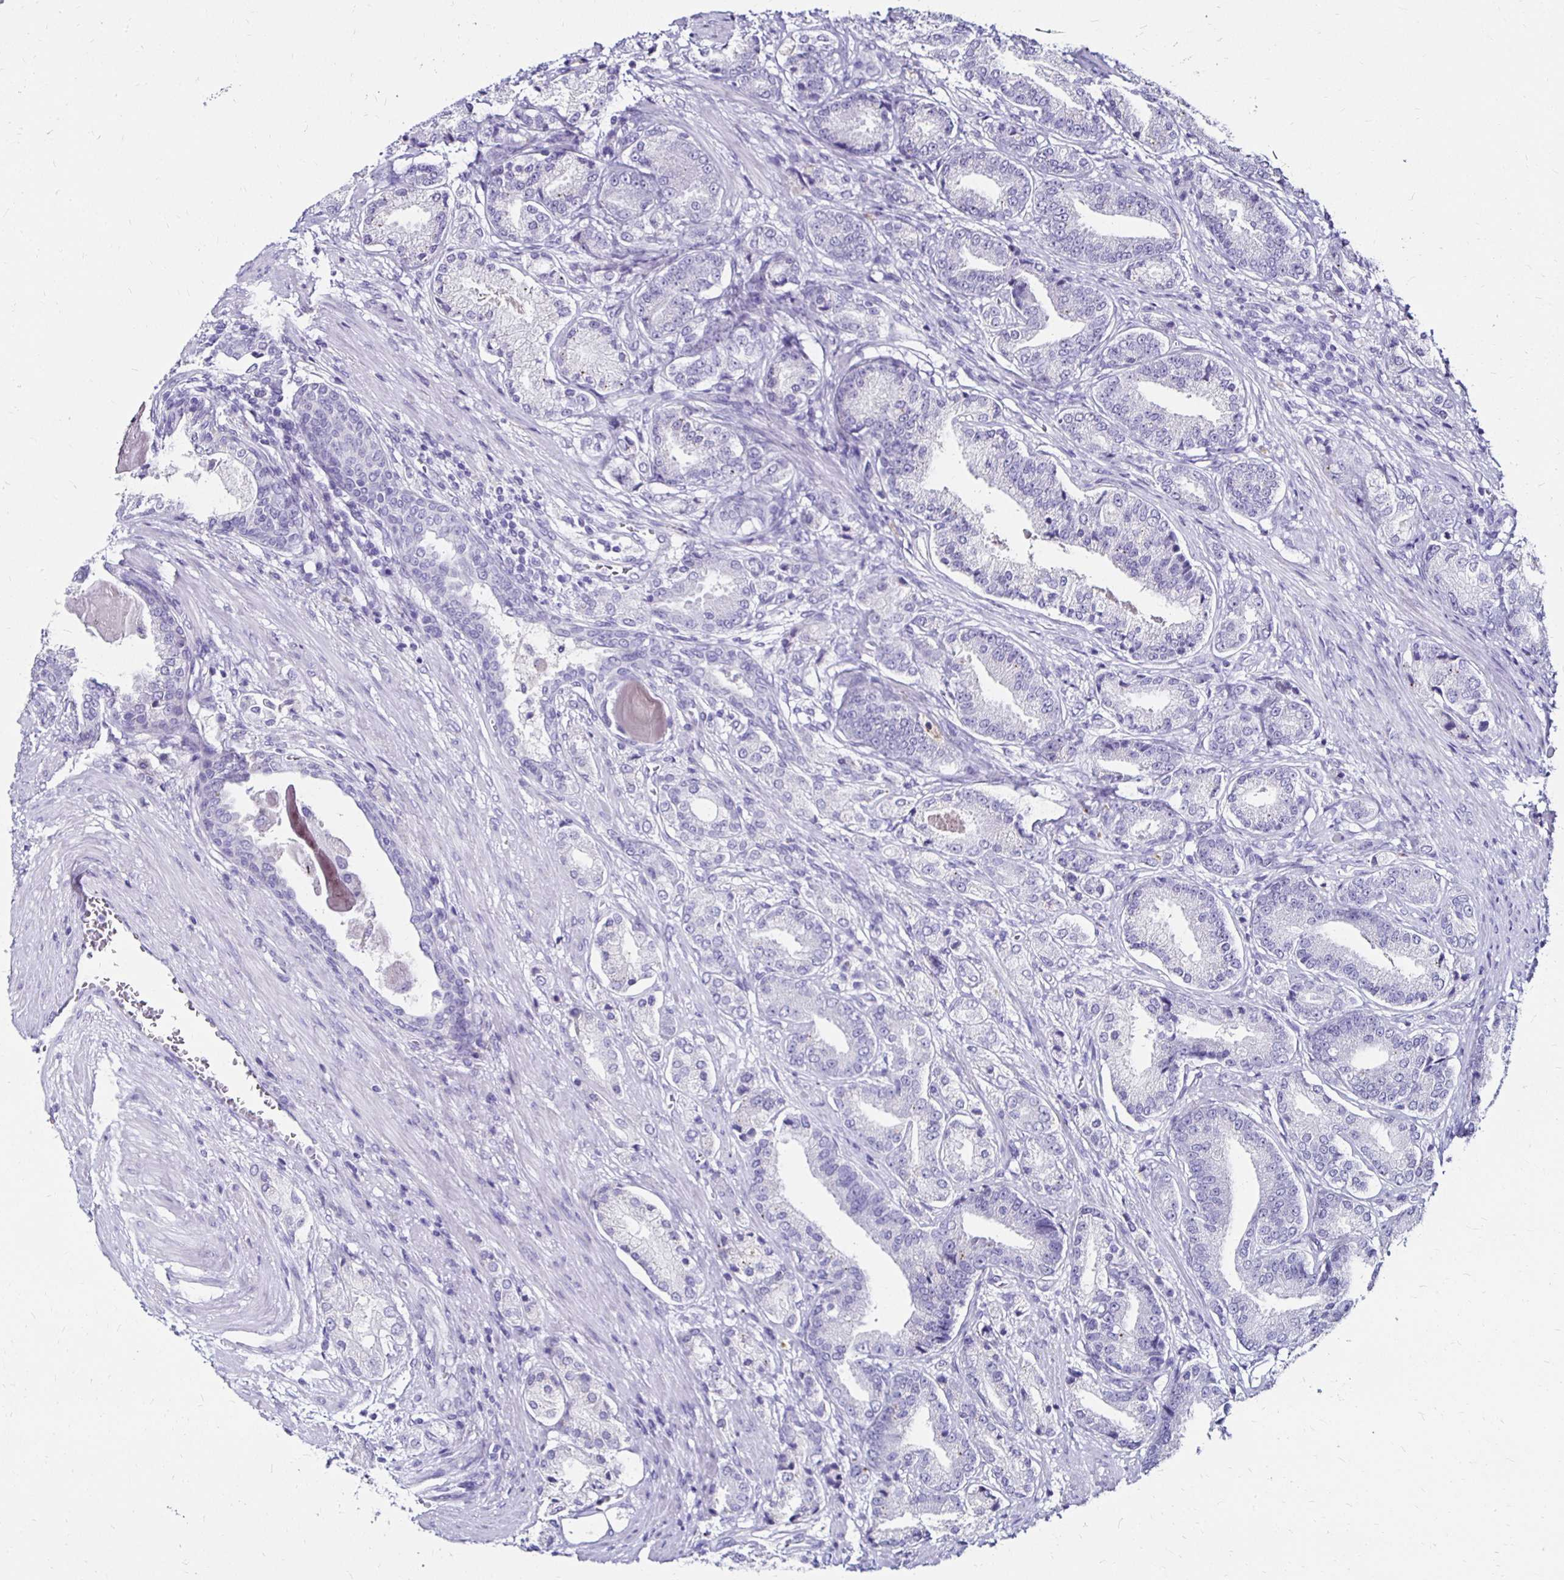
{"staining": {"intensity": "negative", "quantity": "none", "location": "none"}, "tissue": "prostate cancer", "cell_type": "Tumor cells", "image_type": "cancer", "snomed": [{"axis": "morphology", "description": "Adenocarcinoma, High grade"}, {"axis": "topography", "description": "Prostate and seminal vesicle, NOS"}], "caption": "This is a micrograph of immunohistochemistry (IHC) staining of prostate cancer, which shows no staining in tumor cells.", "gene": "KCNT1", "patient": {"sex": "male", "age": 61}}